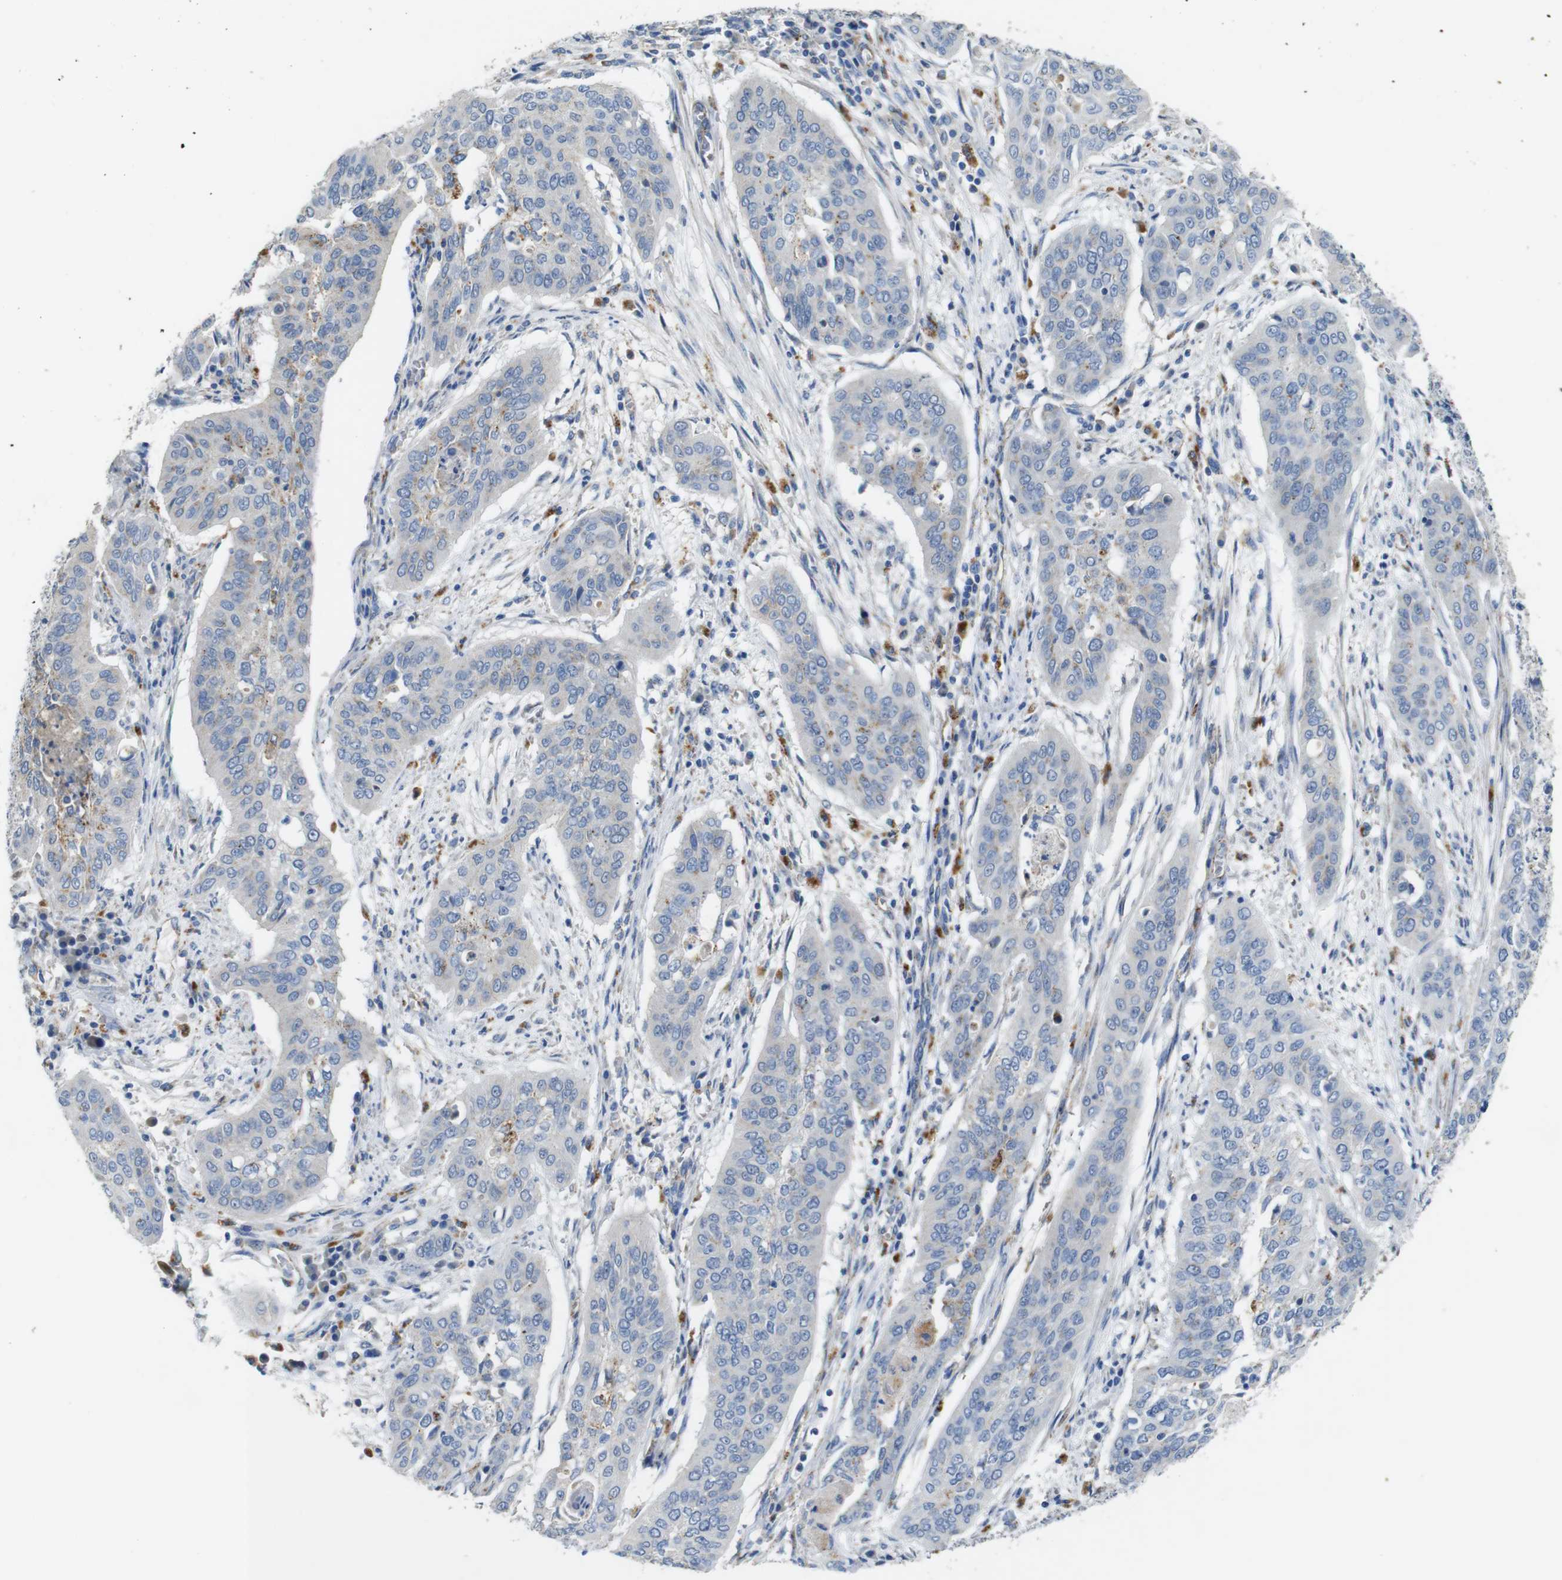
{"staining": {"intensity": "negative", "quantity": "none", "location": "none"}, "tissue": "cervical cancer", "cell_type": "Tumor cells", "image_type": "cancer", "snomed": [{"axis": "morphology", "description": "Squamous cell carcinoma, NOS"}, {"axis": "topography", "description": "Cervix"}], "caption": "Immunohistochemistry of cervical cancer reveals no expression in tumor cells.", "gene": "NHLRC3", "patient": {"sex": "female", "age": 39}}